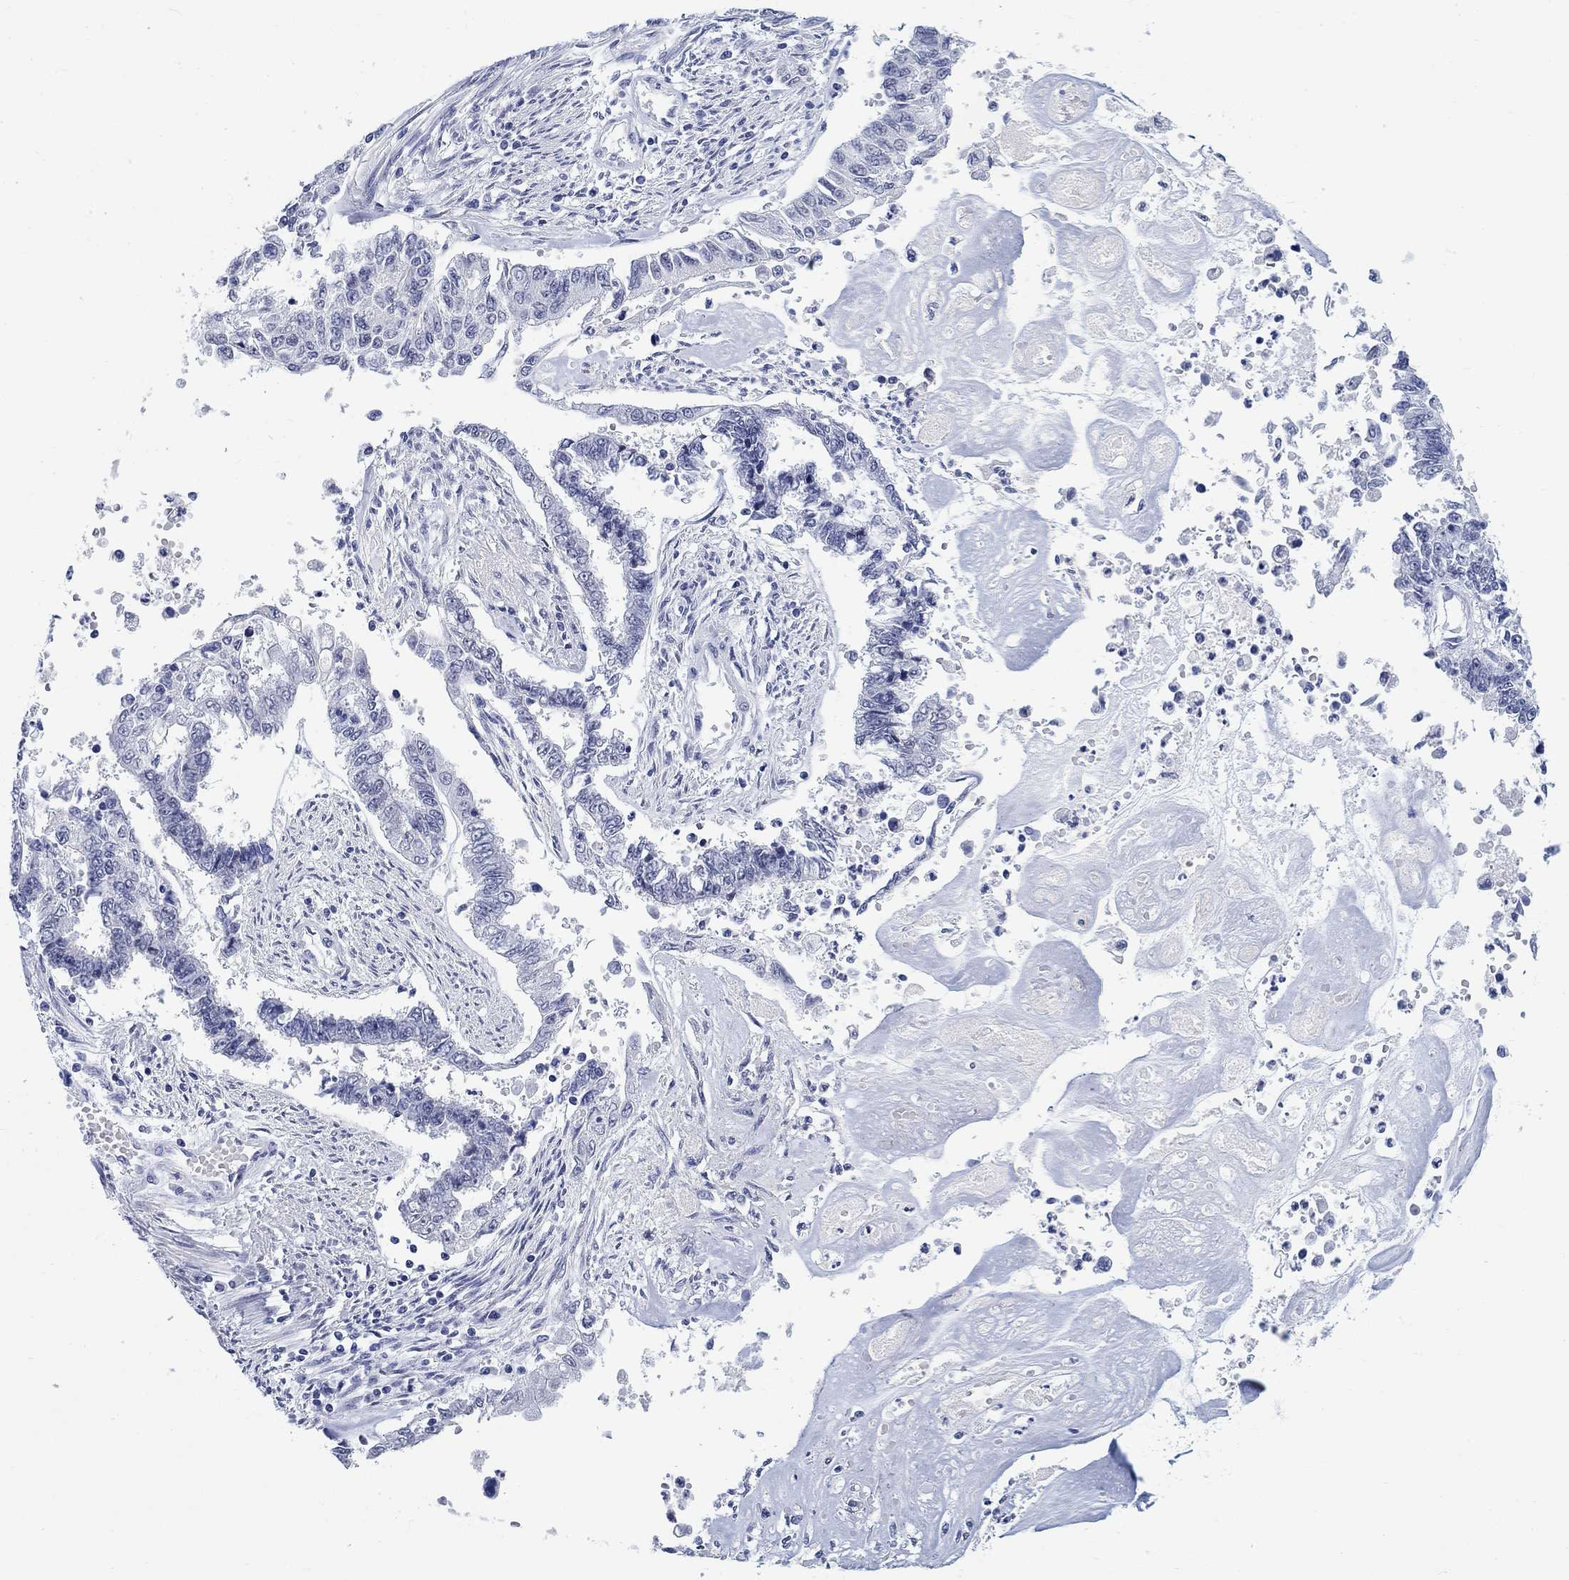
{"staining": {"intensity": "negative", "quantity": "none", "location": "none"}, "tissue": "endometrial cancer", "cell_type": "Tumor cells", "image_type": "cancer", "snomed": [{"axis": "morphology", "description": "Adenocarcinoma, NOS"}, {"axis": "topography", "description": "Uterus"}], "caption": "Image shows no significant protein staining in tumor cells of endometrial cancer (adenocarcinoma). (DAB immunohistochemistry visualized using brightfield microscopy, high magnification).", "gene": "ANKS1B", "patient": {"sex": "female", "age": 59}}